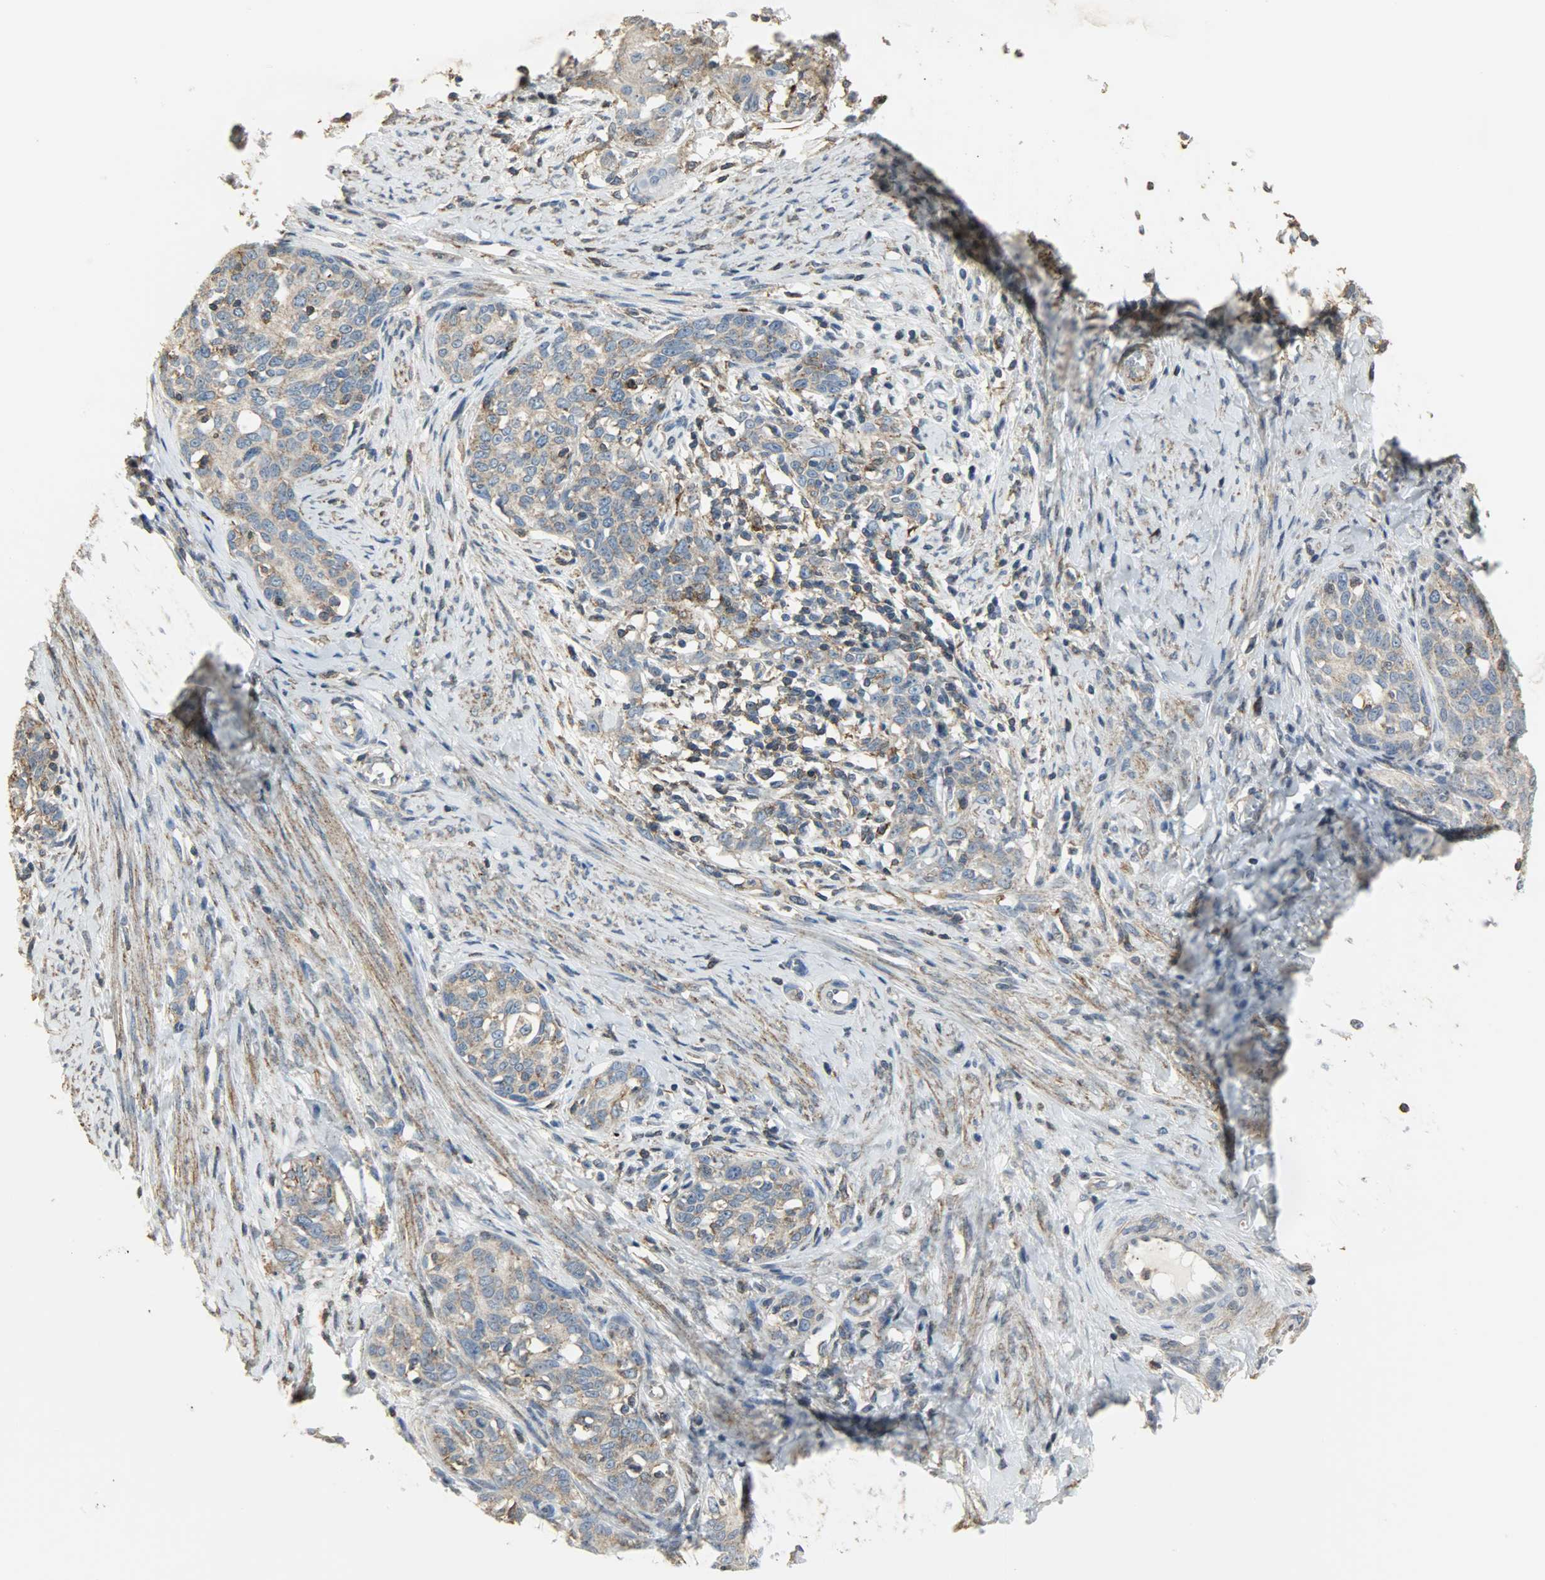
{"staining": {"intensity": "weak", "quantity": ">75%", "location": "cytoplasmic/membranous"}, "tissue": "cervical cancer", "cell_type": "Tumor cells", "image_type": "cancer", "snomed": [{"axis": "morphology", "description": "Squamous cell carcinoma, NOS"}, {"axis": "morphology", "description": "Adenocarcinoma, NOS"}, {"axis": "topography", "description": "Cervix"}], "caption": "High-power microscopy captured an immunohistochemistry histopathology image of squamous cell carcinoma (cervical), revealing weak cytoplasmic/membranous staining in approximately >75% of tumor cells. (Brightfield microscopy of DAB IHC at high magnification).", "gene": "DNAJA4", "patient": {"sex": "female", "age": 52}}